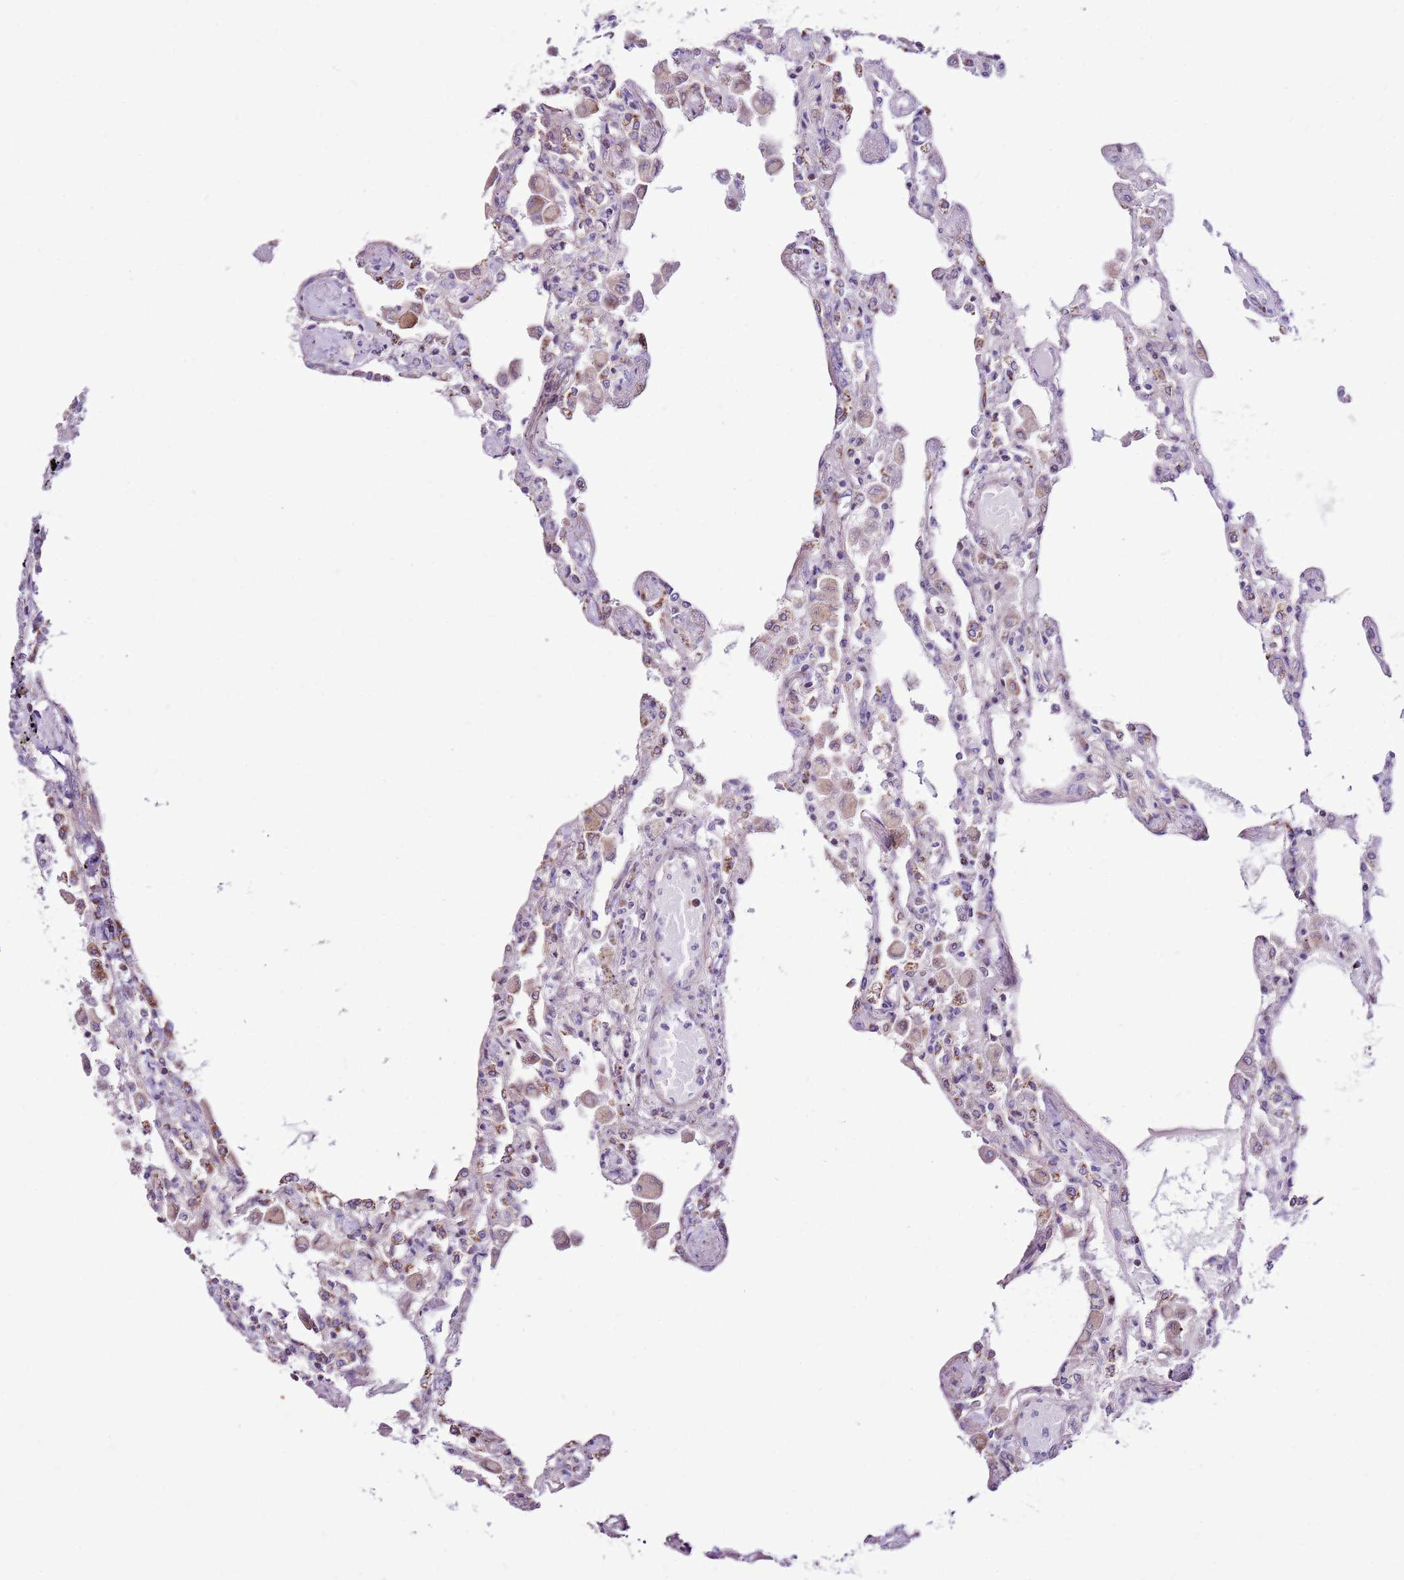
{"staining": {"intensity": "moderate", "quantity": "25%-75%", "location": "cytoplasmic/membranous"}, "tissue": "lung", "cell_type": "Alveolar cells", "image_type": "normal", "snomed": [{"axis": "morphology", "description": "Normal tissue, NOS"}, {"axis": "topography", "description": "Bronchus"}, {"axis": "topography", "description": "Lung"}], "caption": "A high-resolution photomicrograph shows IHC staining of benign lung, which demonstrates moderate cytoplasmic/membranous positivity in about 25%-75% of alveolar cells. (IHC, brightfield microscopy, high magnification).", "gene": "HECTD4", "patient": {"sex": "female", "age": 49}}